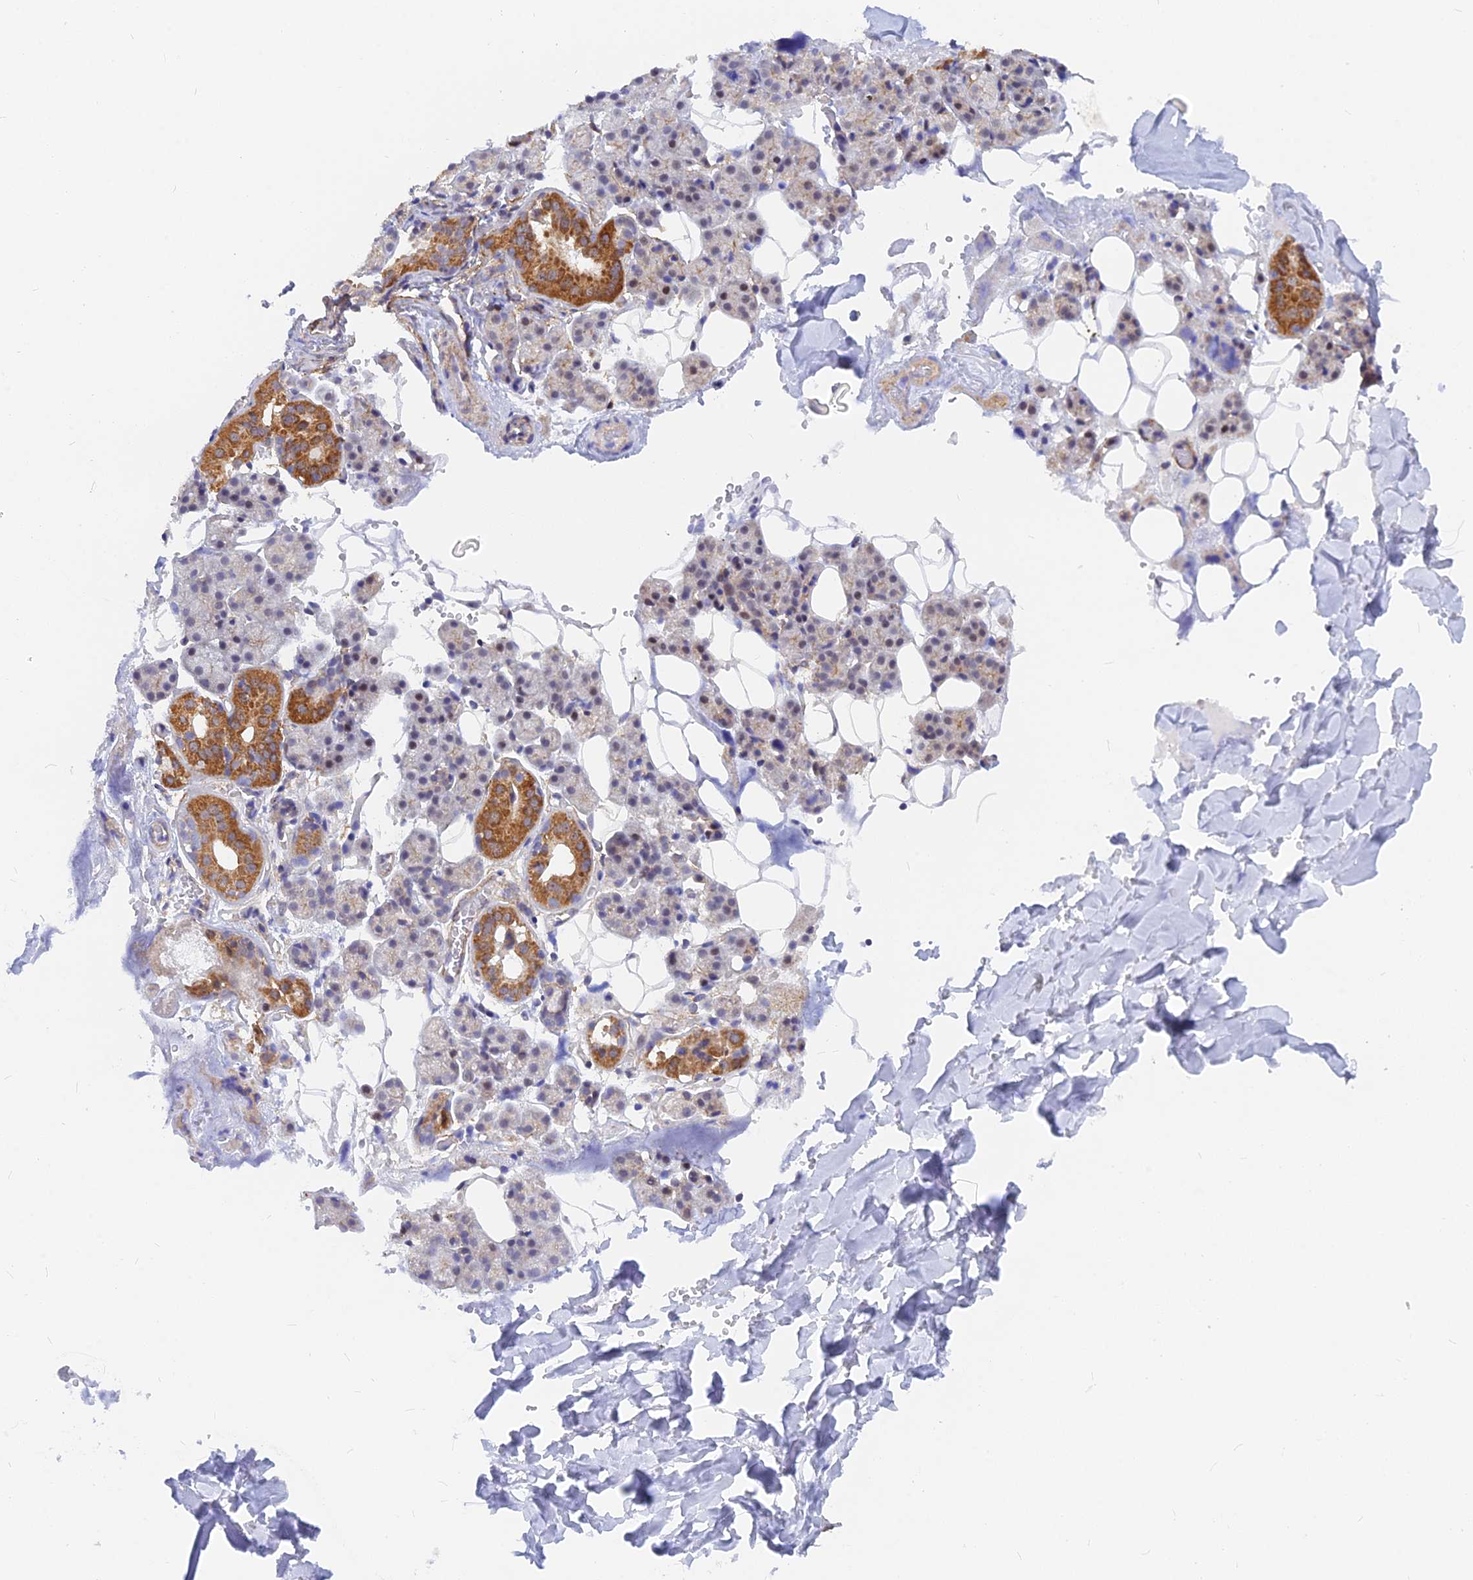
{"staining": {"intensity": "strong", "quantity": "<25%", "location": "cytoplasmic/membranous,nuclear"}, "tissue": "salivary gland", "cell_type": "Glandular cells", "image_type": "normal", "snomed": [{"axis": "morphology", "description": "Normal tissue, NOS"}, {"axis": "topography", "description": "Salivary gland"}], "caption": "A brown stain highlights strong cytoplasmic/membranous,nuclear positivity of a protein in glandular cells of unremarkable human salivary gland.", "gene": "VSTM2L", "patient": {"sex": "female", "age": 33}}